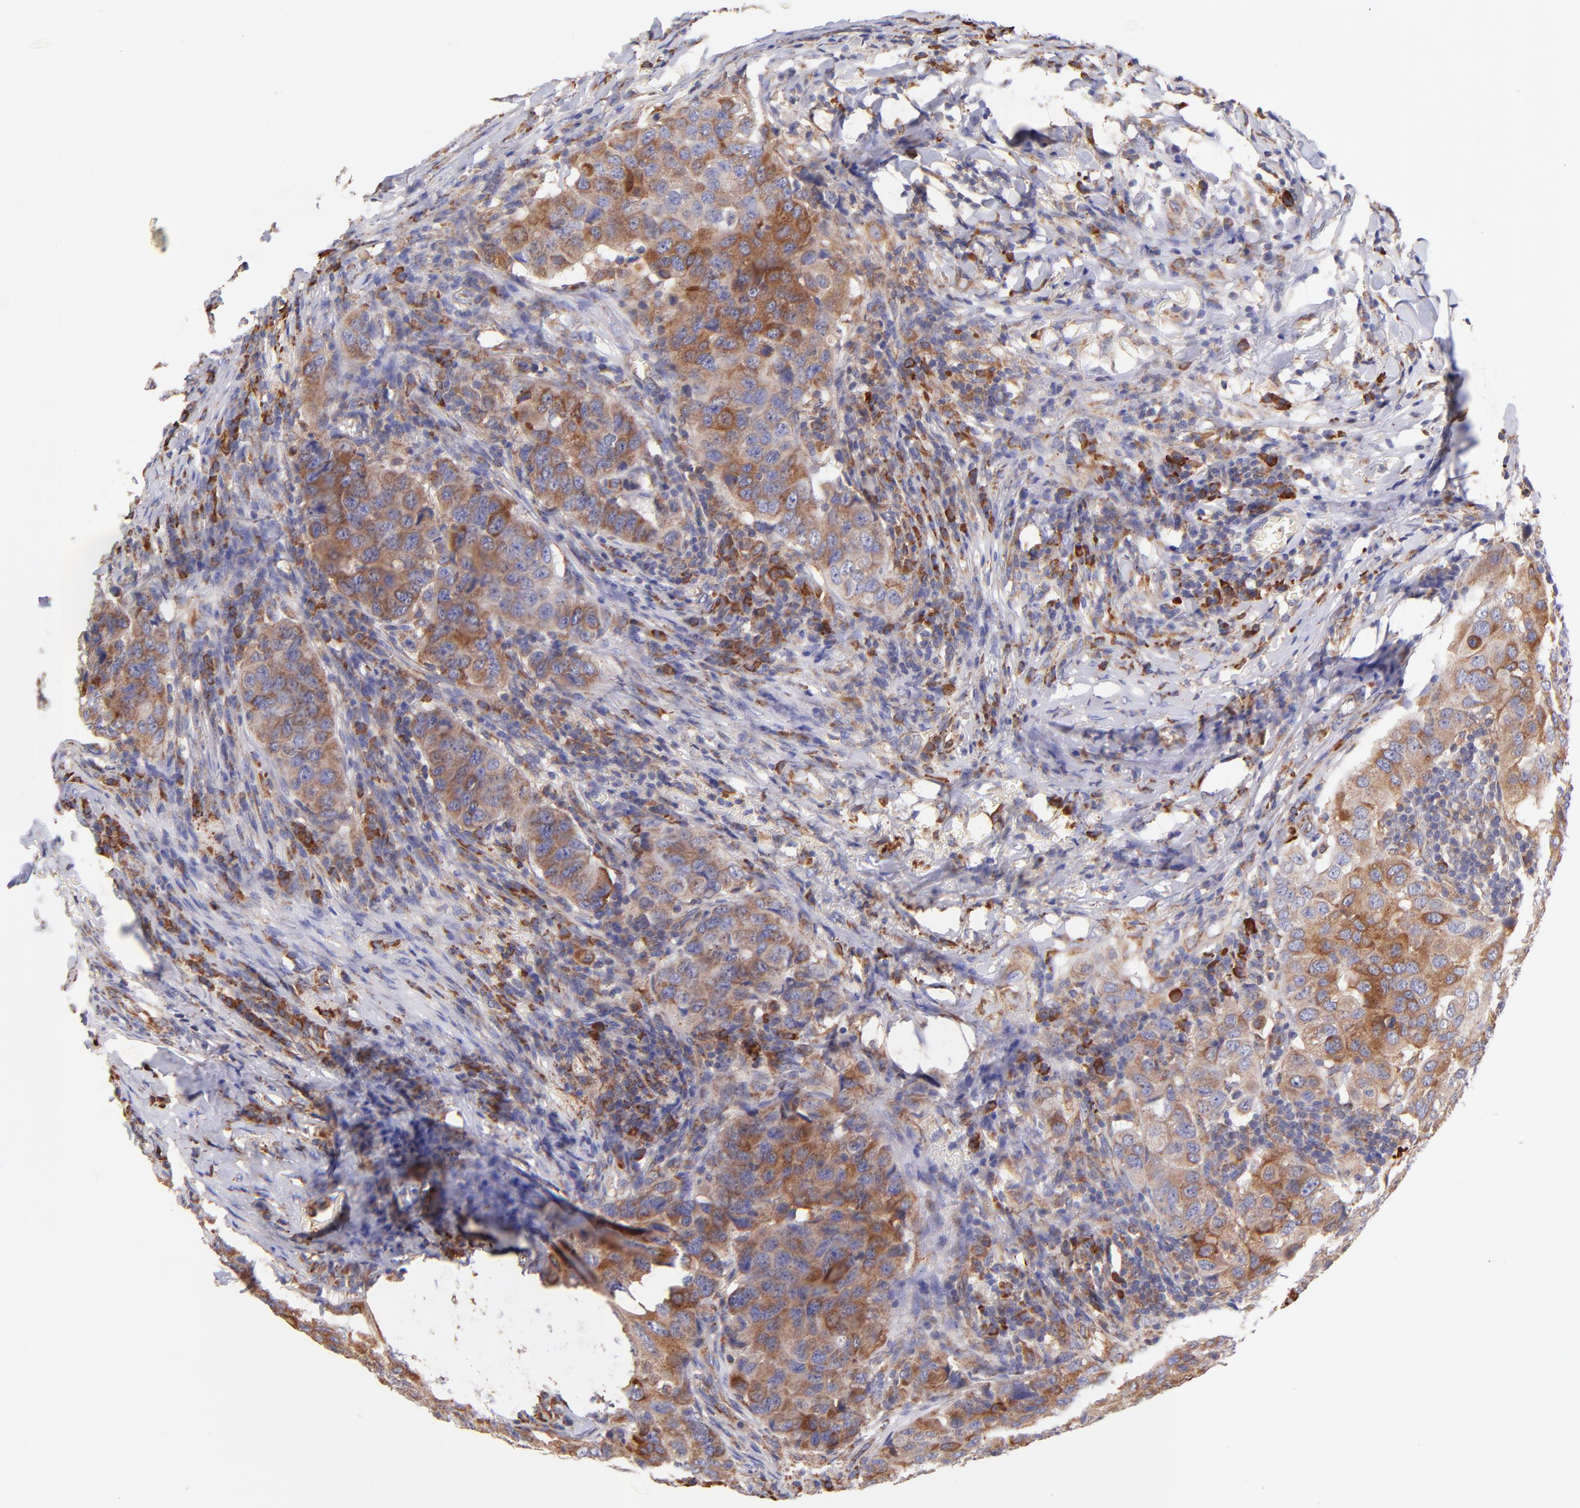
{"staining": {"intensity": "moderate", "quantity": ">75%", "location": "cytoplasmic/membranous"}, "tissue": "breast cancer", "cell_type": "Tumor cells", "image_type": "cancer", "snomed": [{"axis": "morphology", "description": "Duct carcinoma"}, {"axis": "topography", "description": "Breast"}], "caption": "Human breast invasive ductal carcinoma stained with a protein marker shows moderate staining in tumor cells.", "gene": "PREX1", "patient": {"sex": "female", "age": 54}}